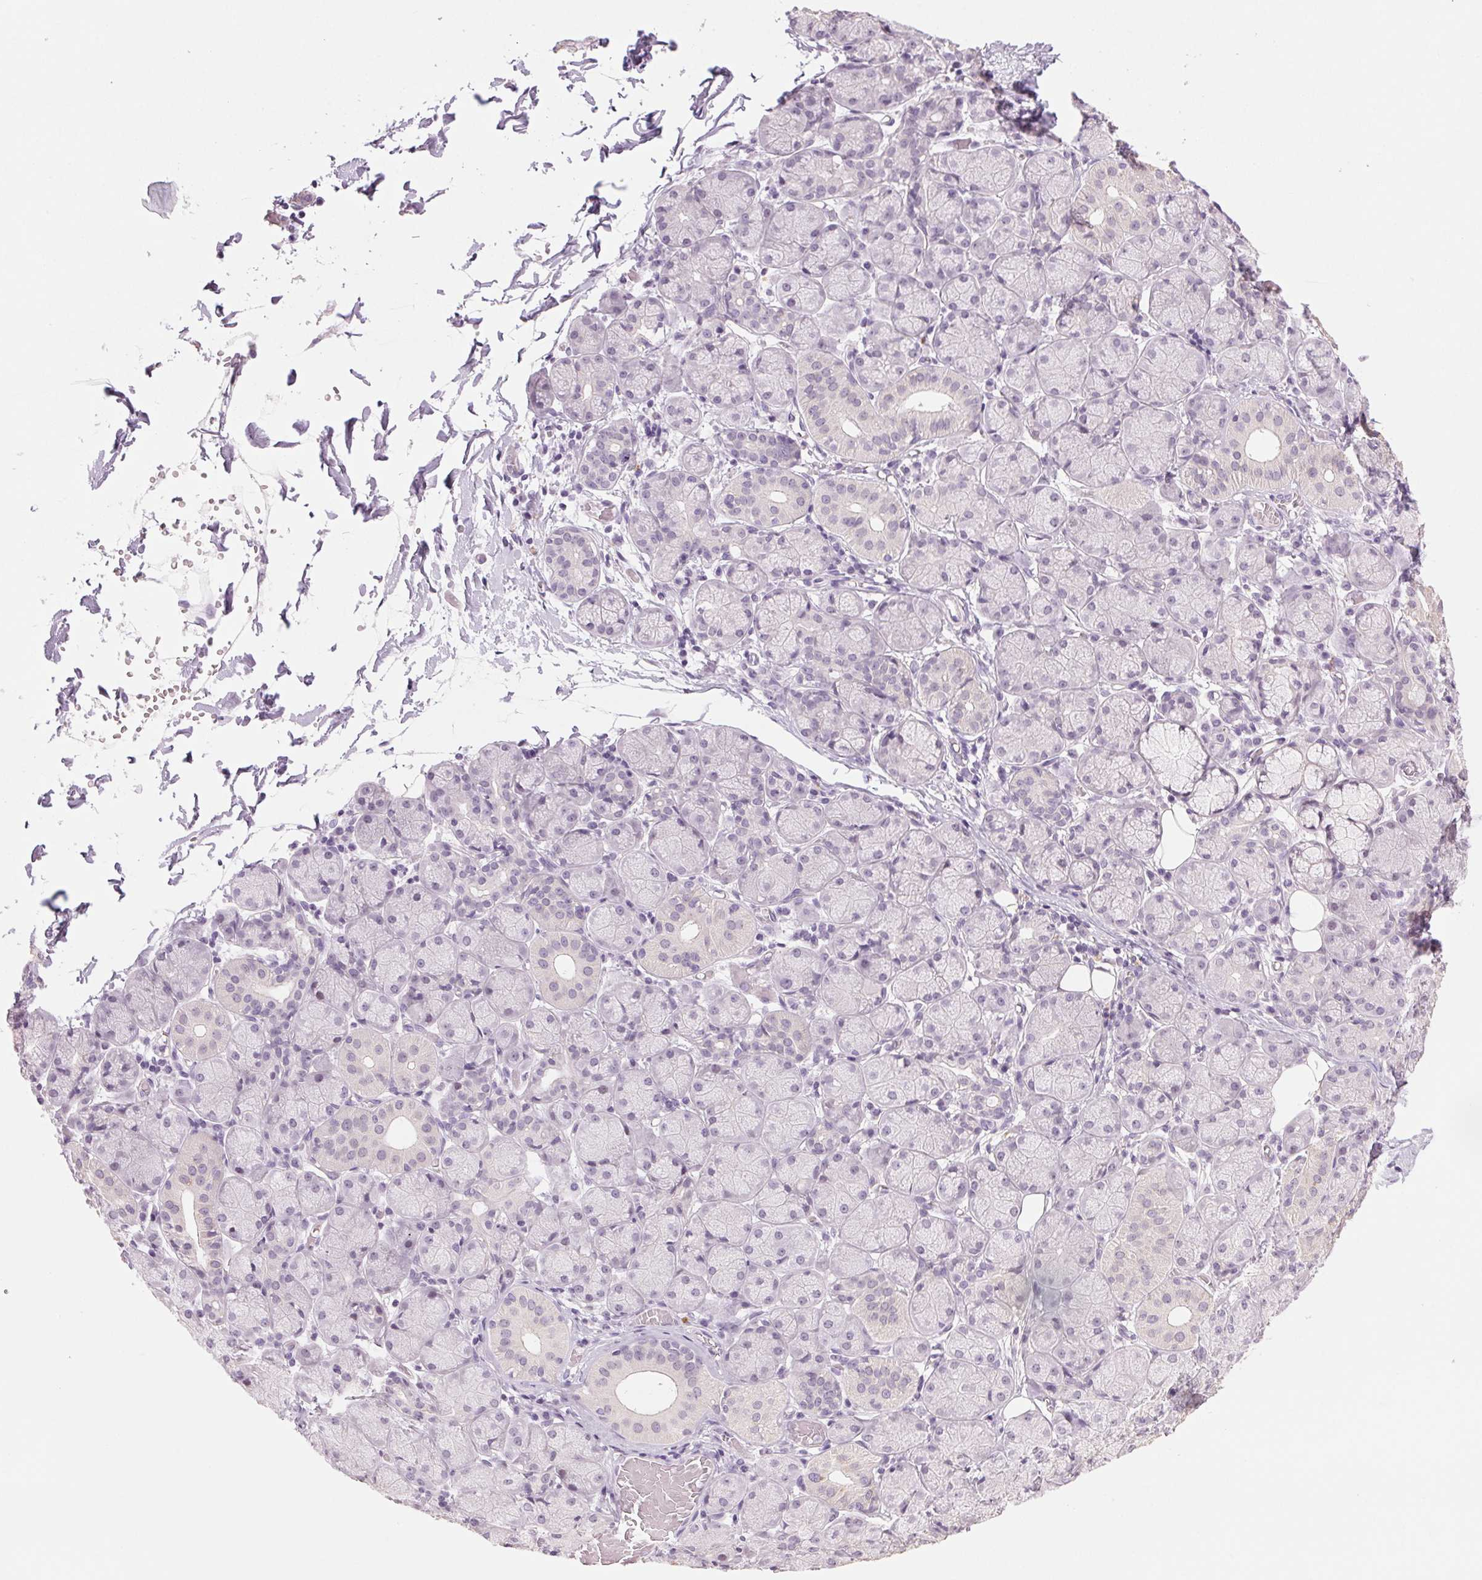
{"staining": {"intensity": "negative", "quantity": "none", "location": "none"}, "tissue": "salivary gland", "cell_type": "Glandular cells", "image_type": "normal", "snomed": [{"axis": "morphology", "description": "Normal tissue, NOS"}, {"axis": "topography", "description": "Salivary gland"}, {"axis": "topography", "description": "Peripheral nerve tissue"}], "caption": "Protein analysis of unremarkable salivary gland demonstrates no significant staining in glandular cells.", "gene": "MPO", "patient": {"sex": "female", "age": 24}}